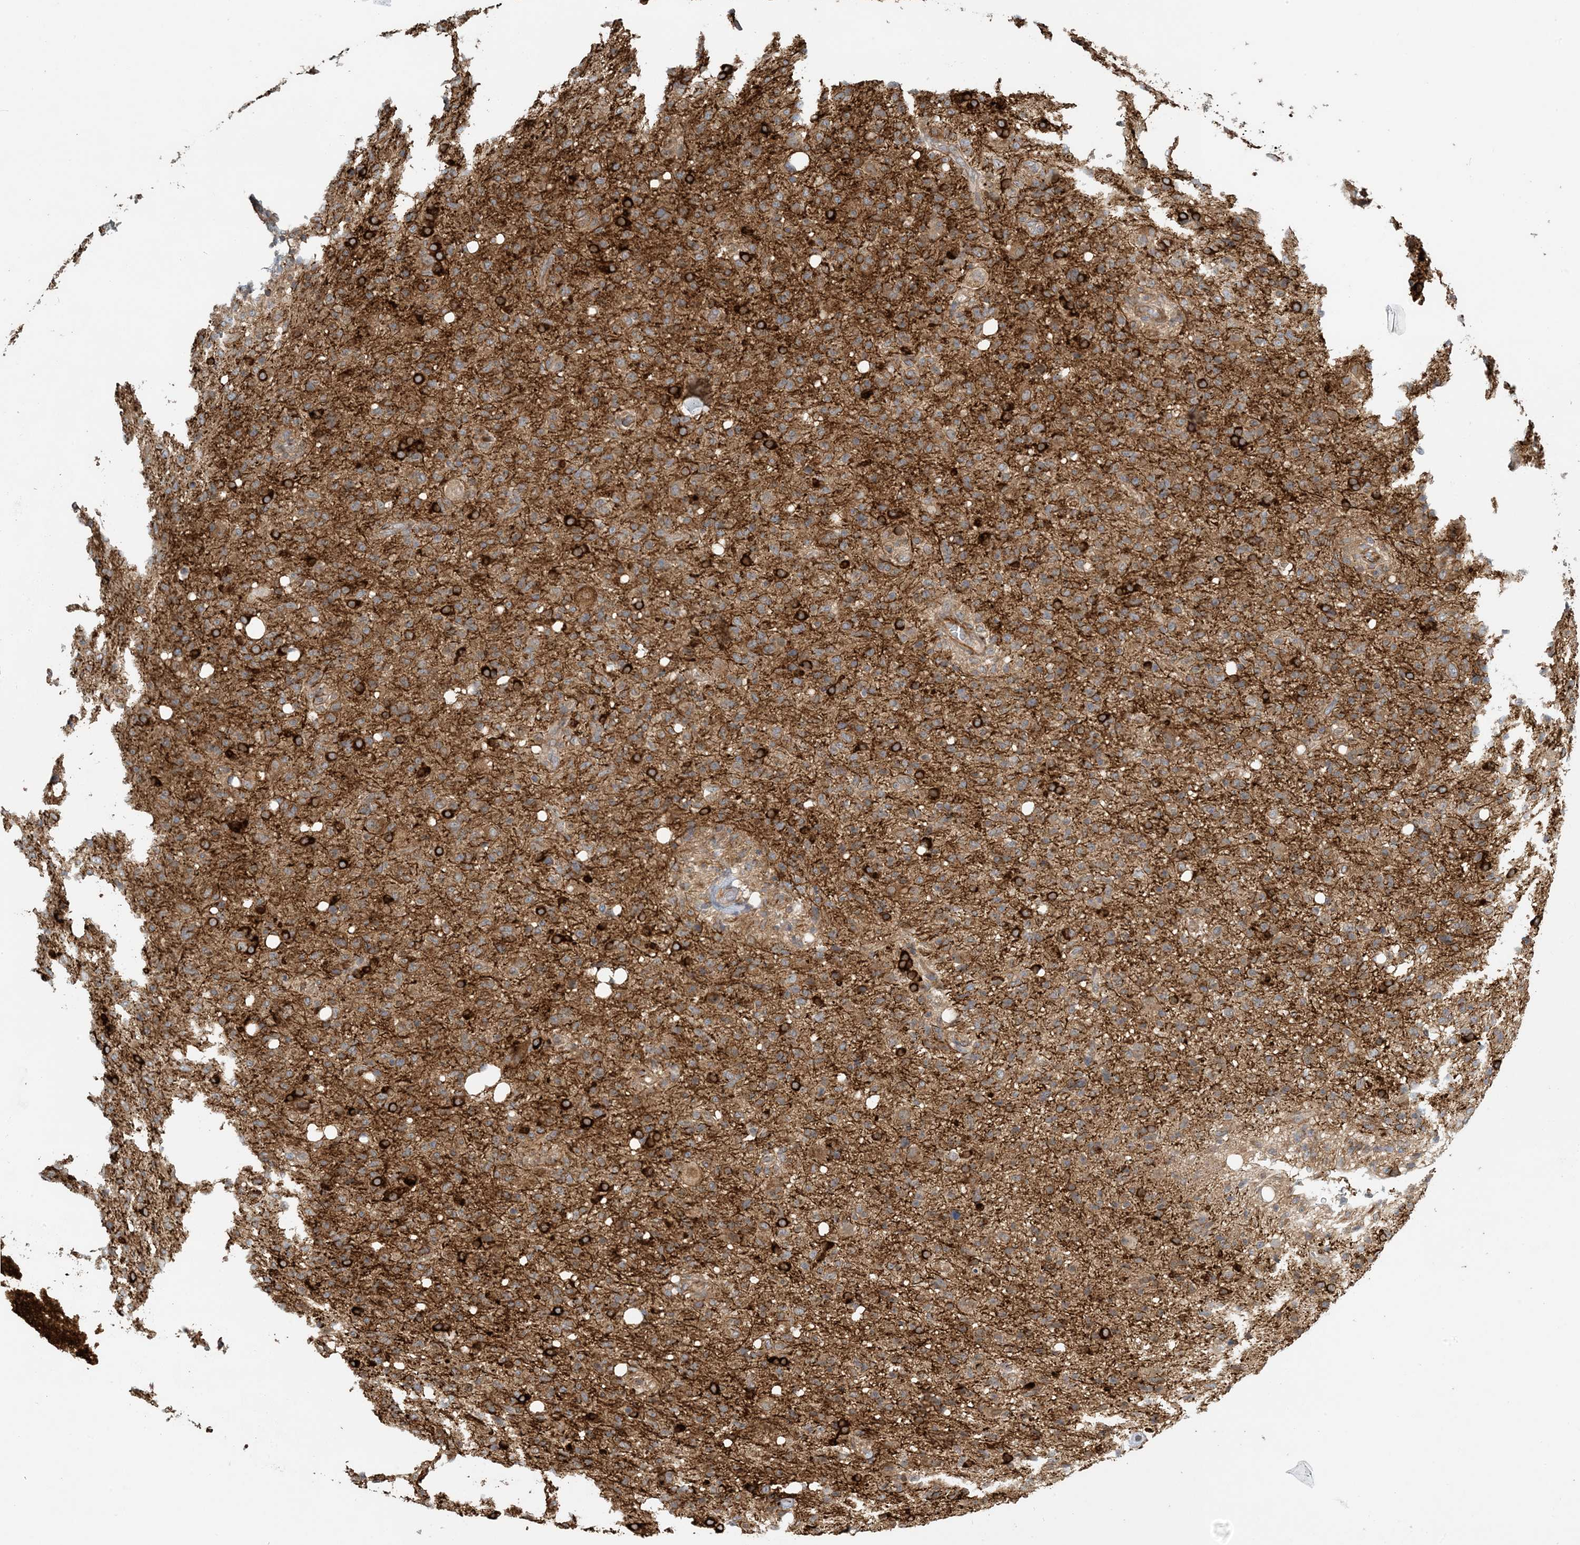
{"staining": {"intensity": "moderate", "quantity": ">75%", "location": "cytoplasmic/membranous"}, "tissue": "glioma", "cell_type": "Tumor cells", "image_type": "cancer", "snomed": [{"axis": "morphology", "description": "Glioma, malignant, High grade"}, {"axis": "topography", "description": "Brain"}], "caption": "Glioma was stained to show a protein in brown. There is medium levels of moderate cytoplasmic/membranous expression in about >75% of tumor cells.", "gene": "ZBTB3", "patient": {"sex": "female", "age": 57}}